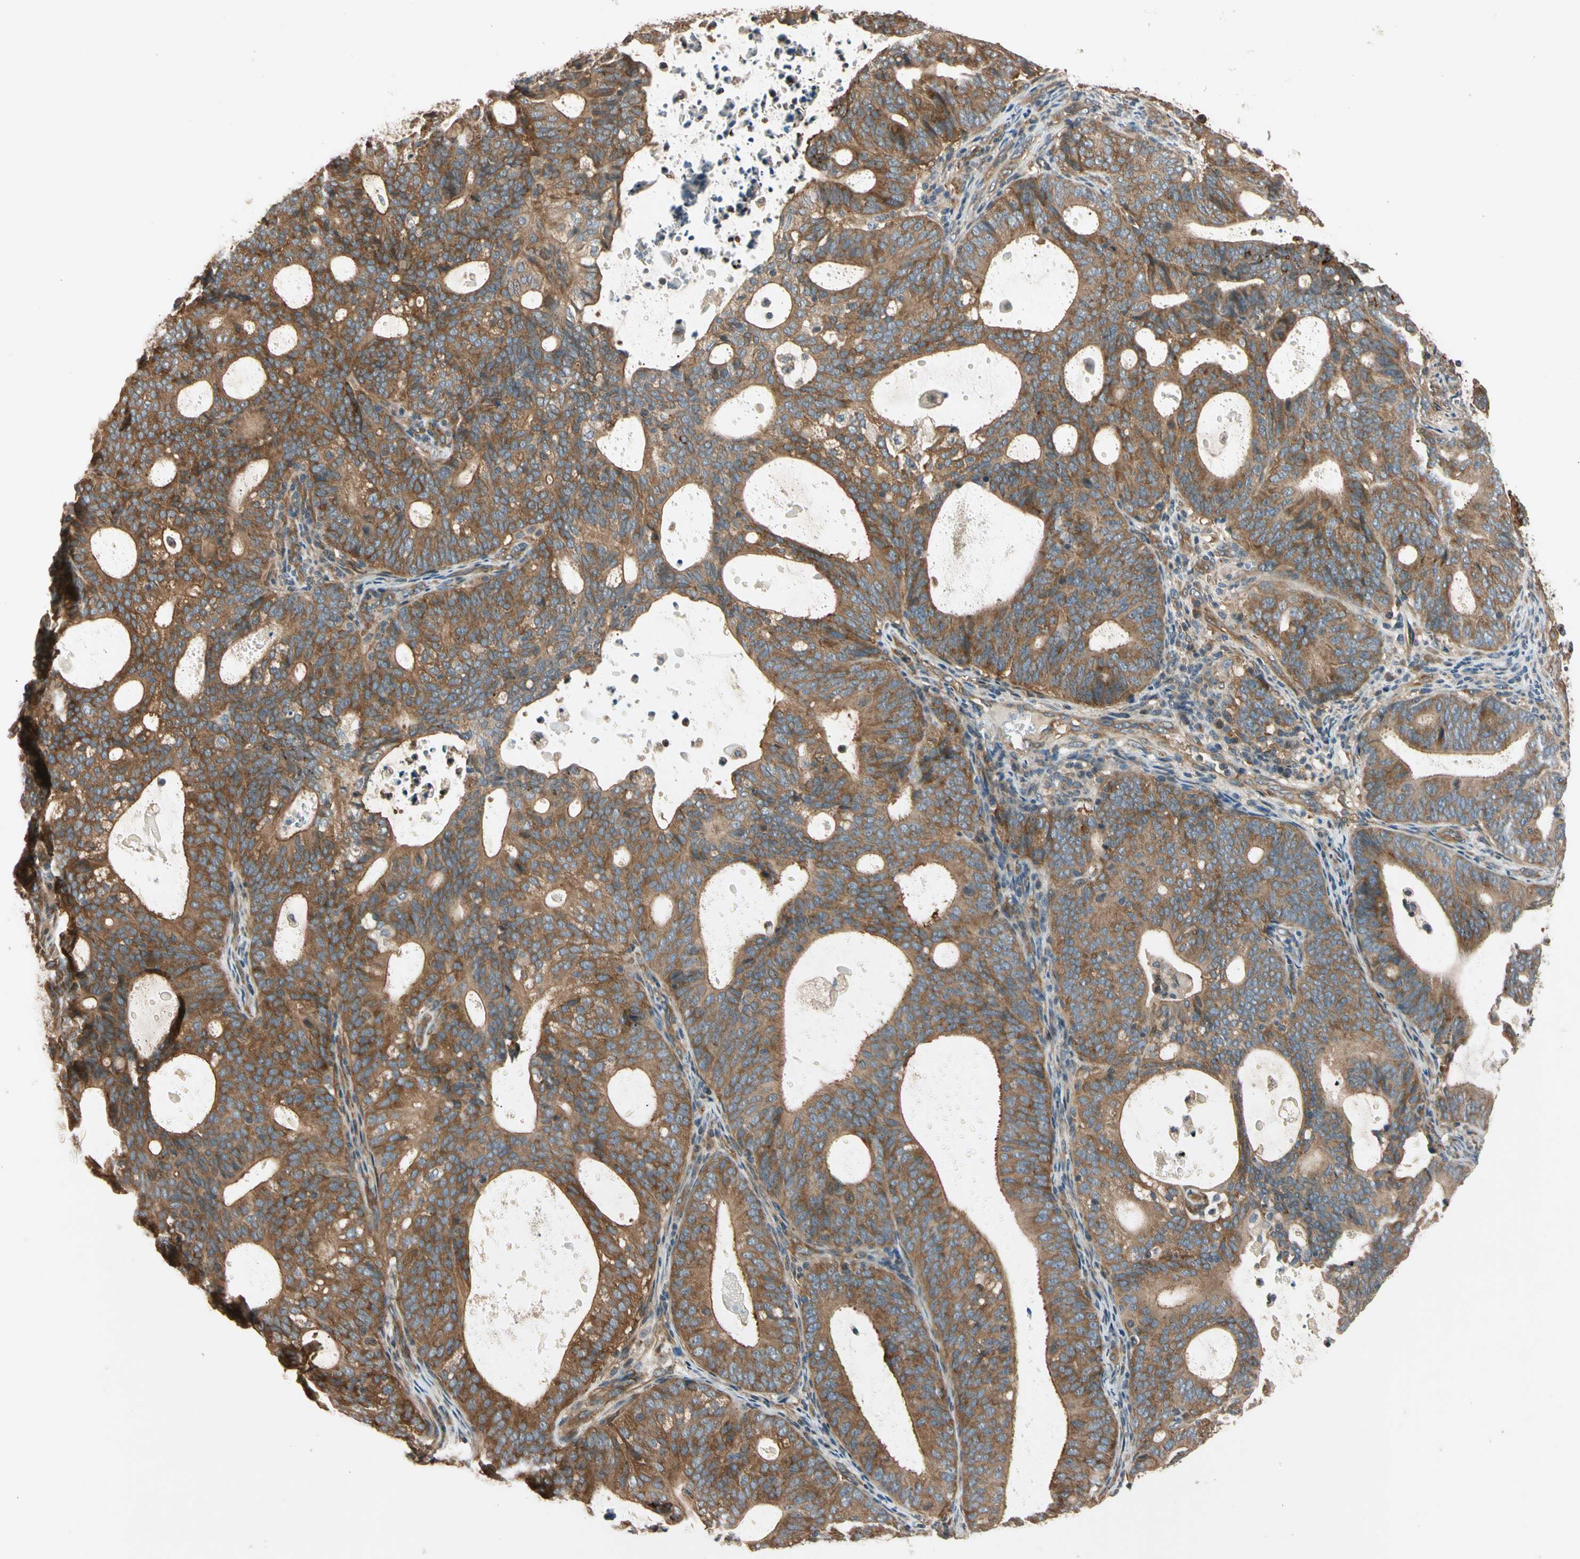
{"staining": {"intensity": "moderate", "quantity": "25%-75%", "location": "cytoplasmic/membranous"}, "tissue": "endometrial cancer", "cell_type": "Tumor cells", "image_type": "cancer", "snomed": [{"axis": "morphology", "description": "Adenocarcinoma, NOS"}, {"axis": "topography", "description": "Uterus"}], "caption": "IHC of adenocarcinoma (endometrial) reveals medium levels of moderate cytoplasmic/membranous expression in approximately 25%-75% of tumor cells.", "gene": "ROCK2", "patient": {"sex": "female", "age": 83}}